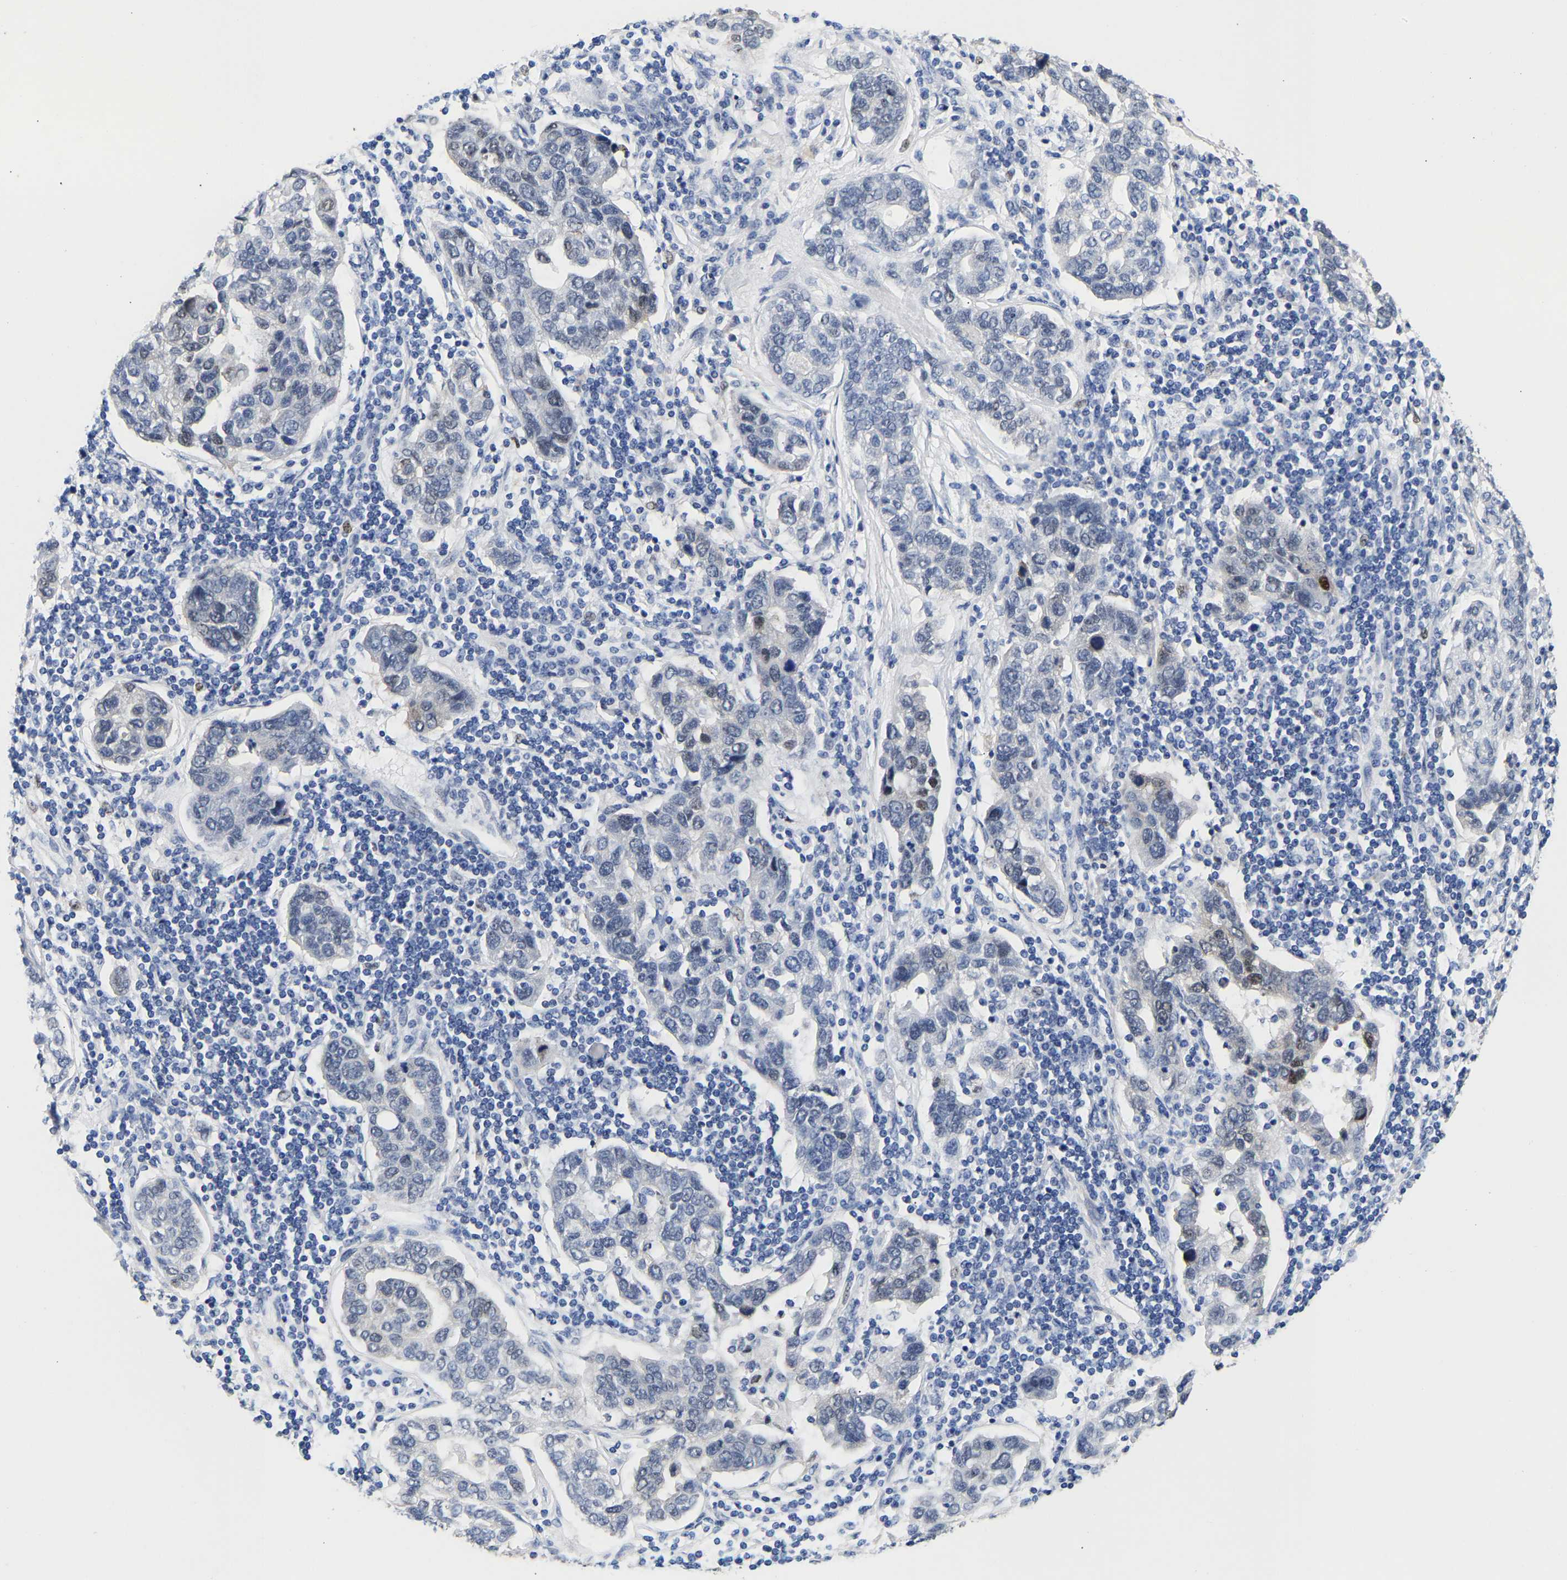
{"staining": {"intensity": "negative", "quantity": "none", "location": "none"}, "tissue": "pancreatic cancer", "cell_type": "Tumor cells", "image_type": "cancer", "snomed": [{"axis": "morphology", "description": "Adenocarcinoma, NOS"}, {"axis": "topography", "description": "Pancreas"}], "caption": "Immunohistochemistry (IHC) micrograph of human adenocarcinoma (pancreatic) stained for a protein (brown), which displays no positivity in tumor cells. (DAB (3,3'-diaminobenzidine) IHC with hematoxylin counter stain).", "gene": "CCDC6", "patient": {"sex": "female", "age": 61}}